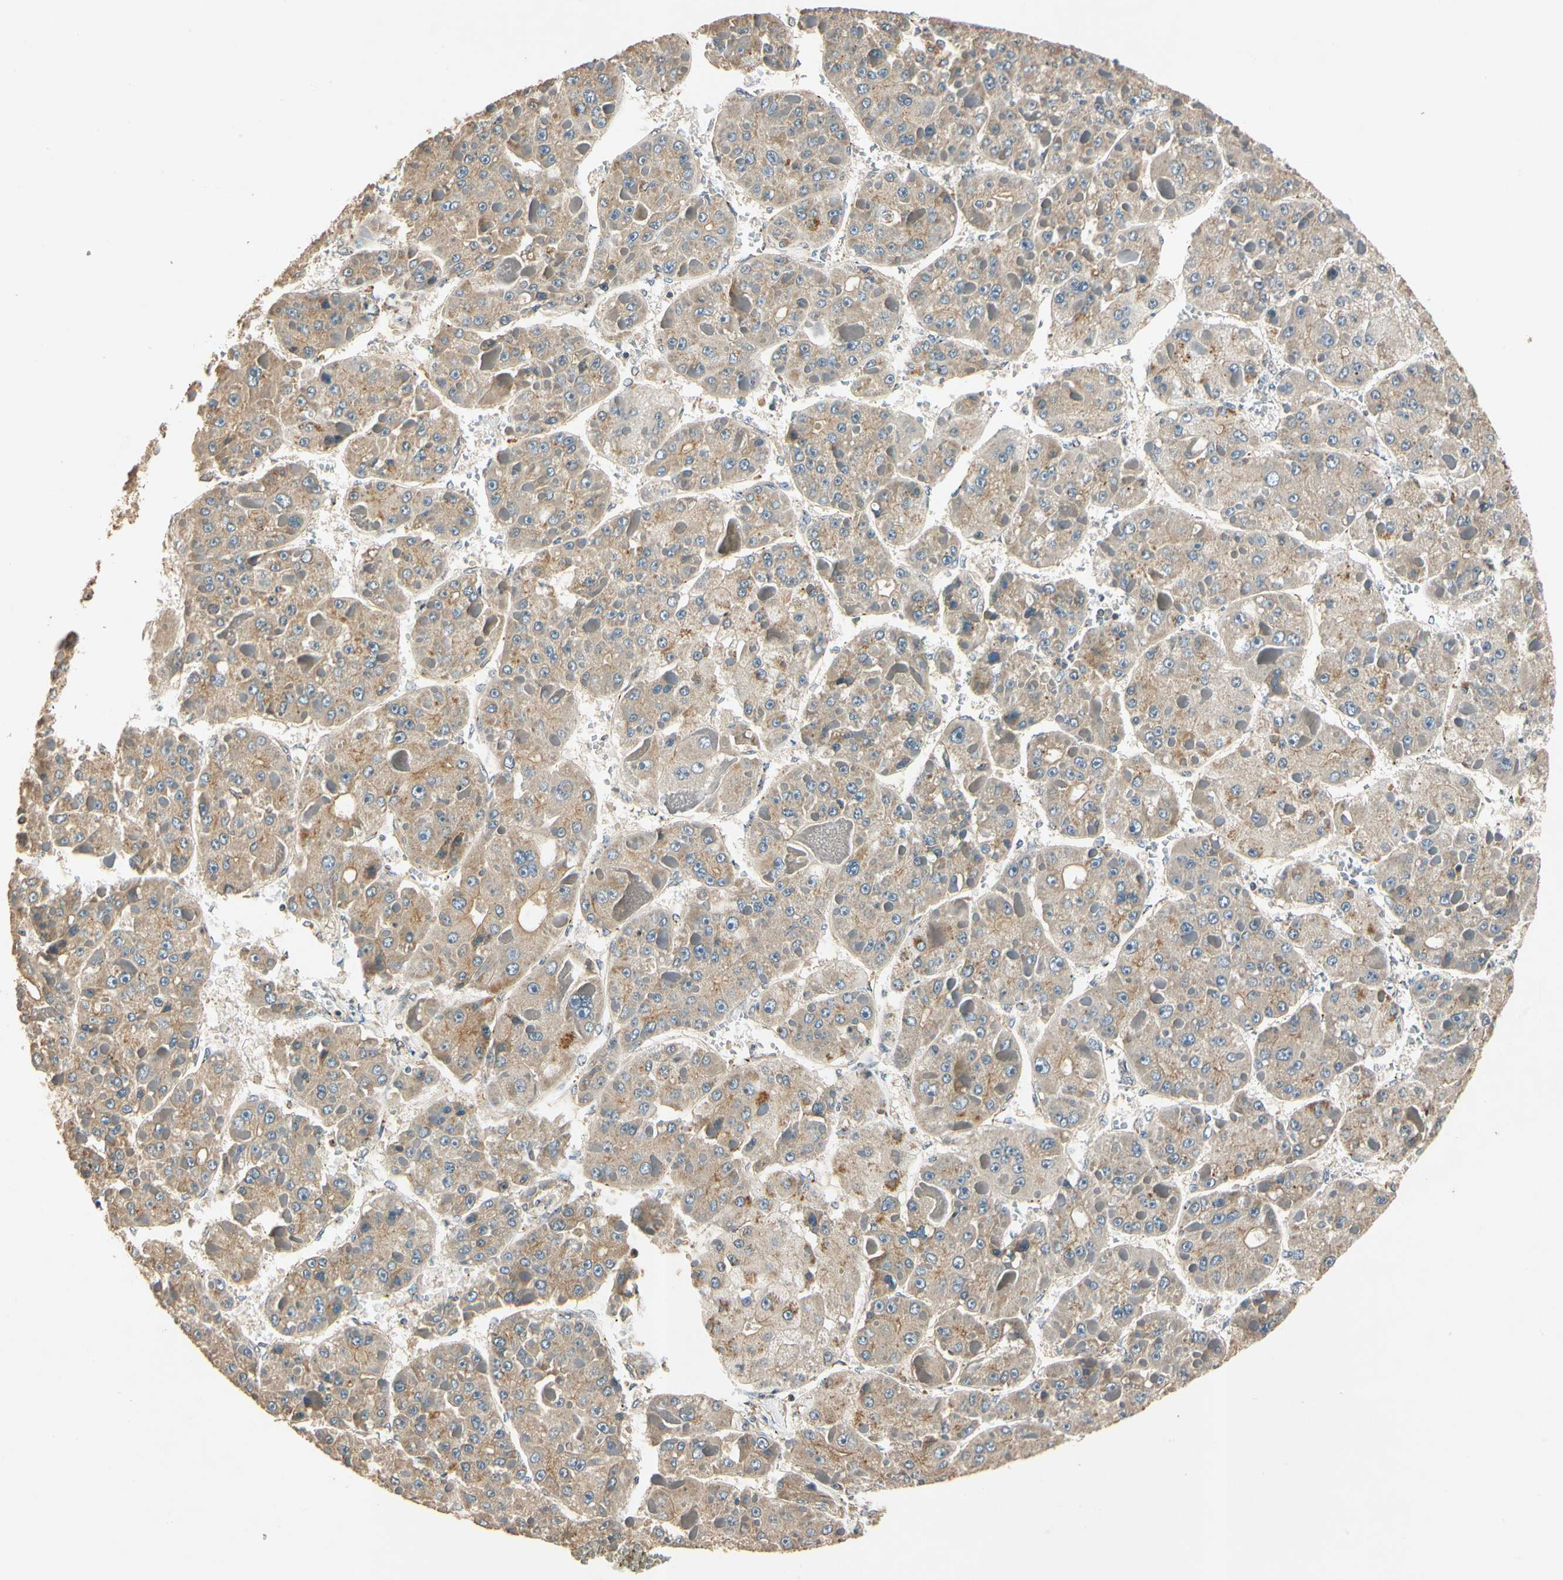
{"staining": {"intensity": "weak", "quantity": ">75%", "location": "cytoplasmic/membranous"}, "tissue": "liver cancer", "cell_type": "Tumor cells", "image_type": "cancer", "snomed": [{"axis": "morphology", "description": "Carcinoma, Hepatocellular, NOS"}, {"axis": "topography", "description": "Liver"}], "caption": "Immunohistochemistry histopathology image of human hepatocellular carcinoma (liver) stained for a protein (brown), which displays low levels of weak cytoplasmic/membranous positivity in about >75% of tumor cells.", "gene": "AKAP9", "patient": {"sex": "female", "age": 73}}